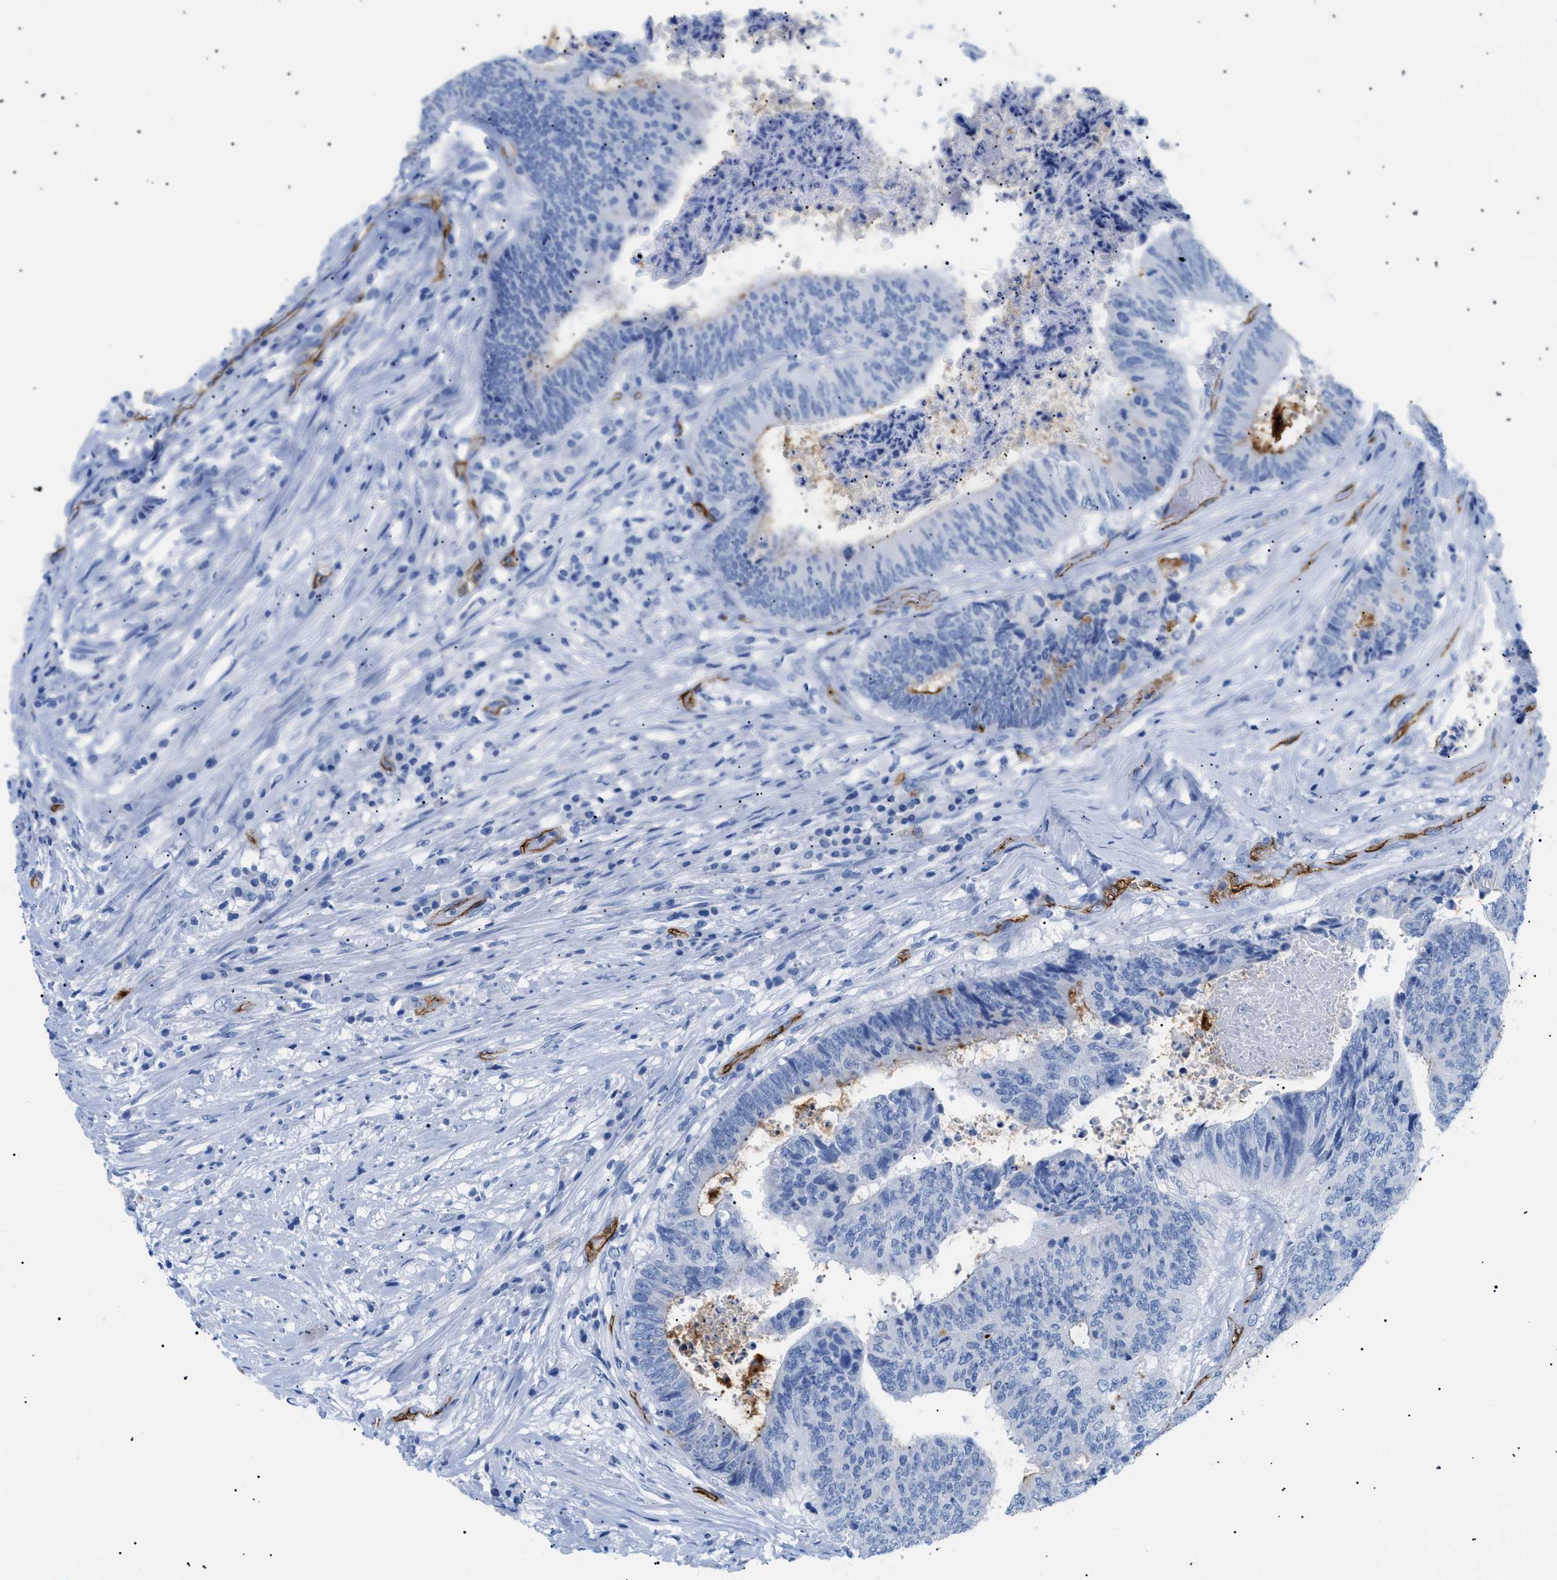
{"staining": {"intensity": "negative", "quantity": "none", "location": "none"}, "tissue": "colorectal cancer", "cell_type": "Tumor cells", "image_type": "cancer", "snomed": [{"axis": "morphology", "description": "Adenocarcinoma, NOS"}, {"axis": "topography", "description": "Rectum"}], "caption": "This image is of colorectal cancer (adenocarcinoma) stained with IHC to label a protein in brown with the nuclei are counter-stained blue. There is no staining in tumor cells.", "gene": "PODXL", "patient": {"sex": "male", "age": 72}}